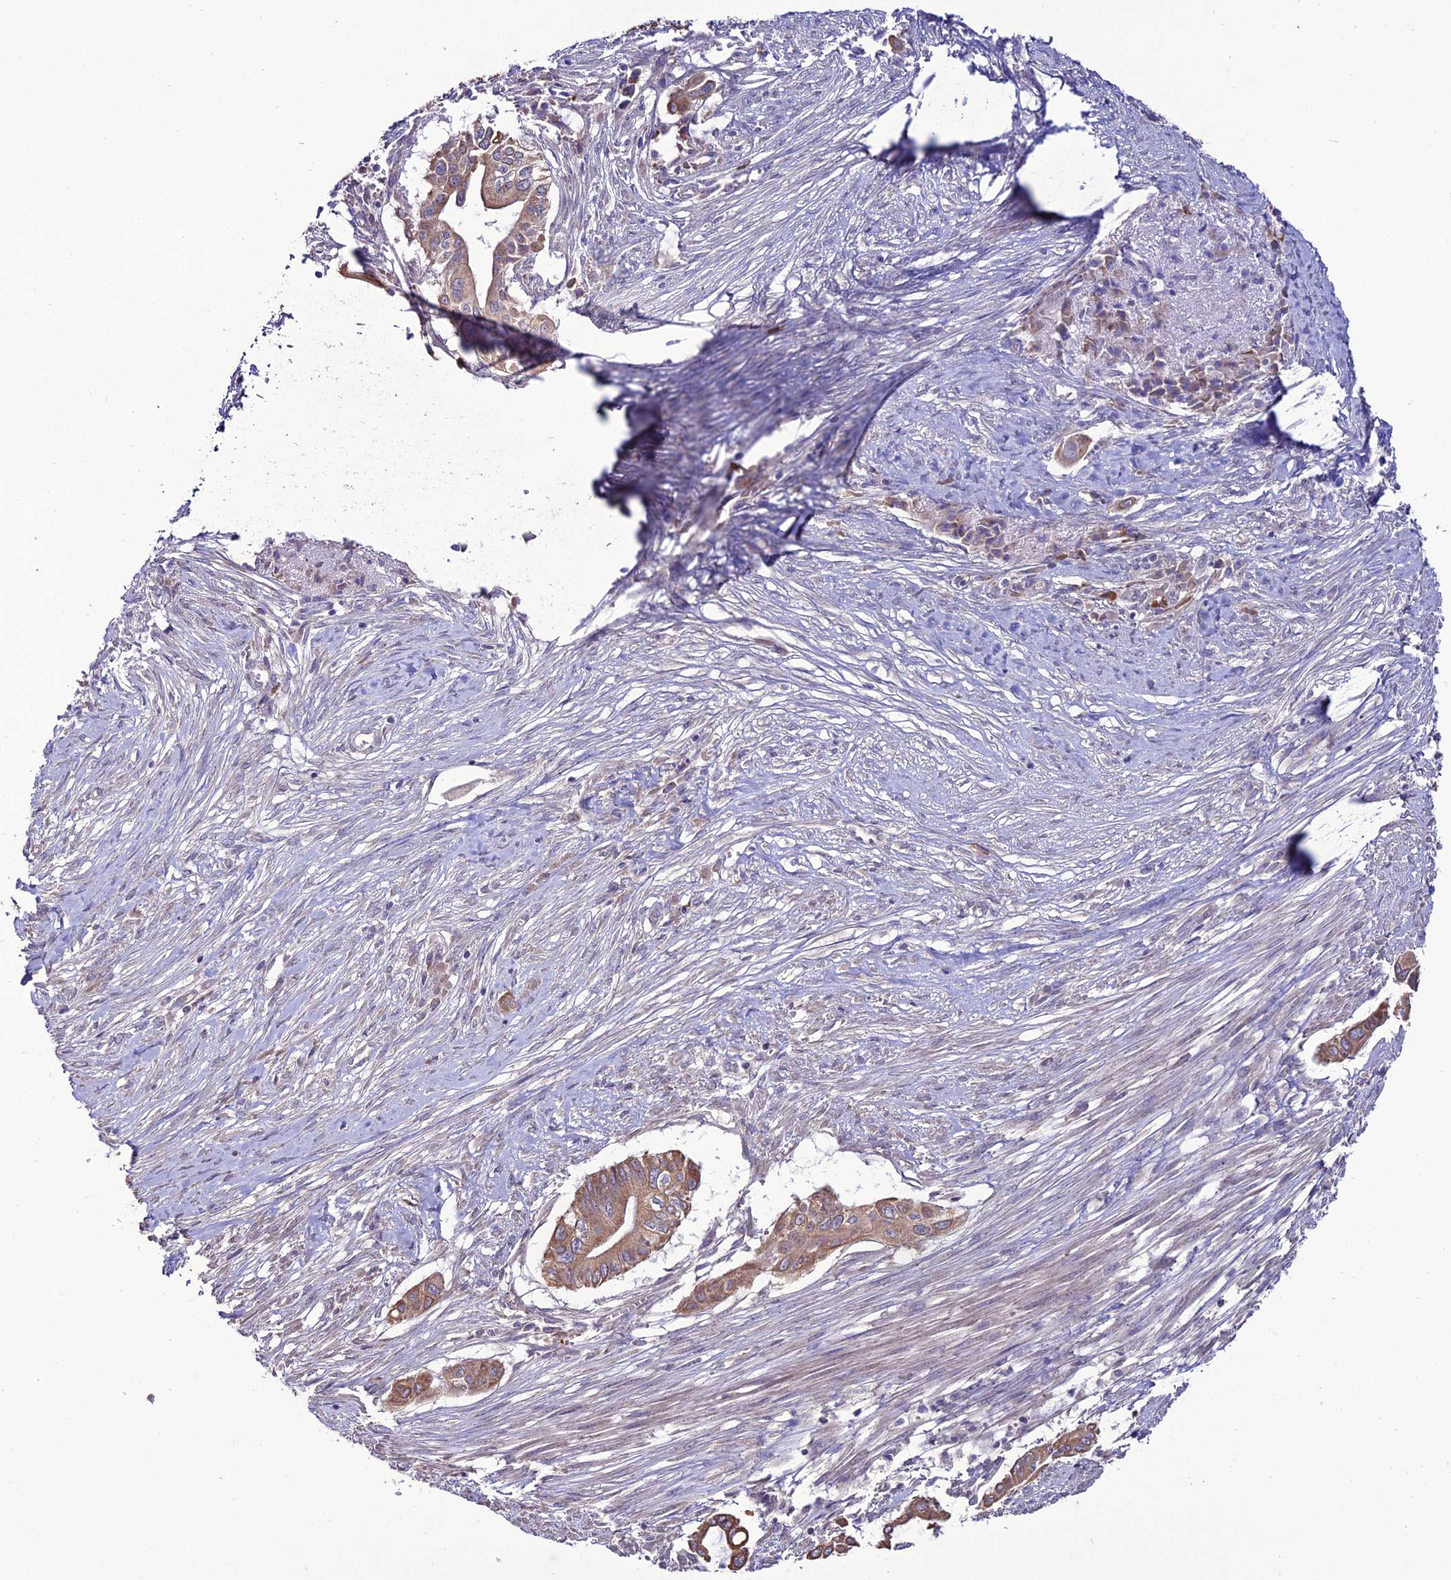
{"staining": {"intensity": "moderate", "quantity": ">75%", "location": "cytoplasmic/membranous"}, "tissue": "pancreatic cancer", "cell_type": "Tumor cells", "image_type": "cancer", "snomed": [{"axis": "morphology", "description": "Adenocarcinoma, NOS"}, {"axis": "topography", "description": "Pancreas"}], "caption": "Pancreatic cancer (adenocarcinoma) stained for a protein exhibits moderate cytoplasmic/membranous positivity in tumor cells. (brown staining indicates protein expression, while blue staining denotes nuclei).", "gene": "HOGA1", "patient": {"sex": "male", "age": 68}}